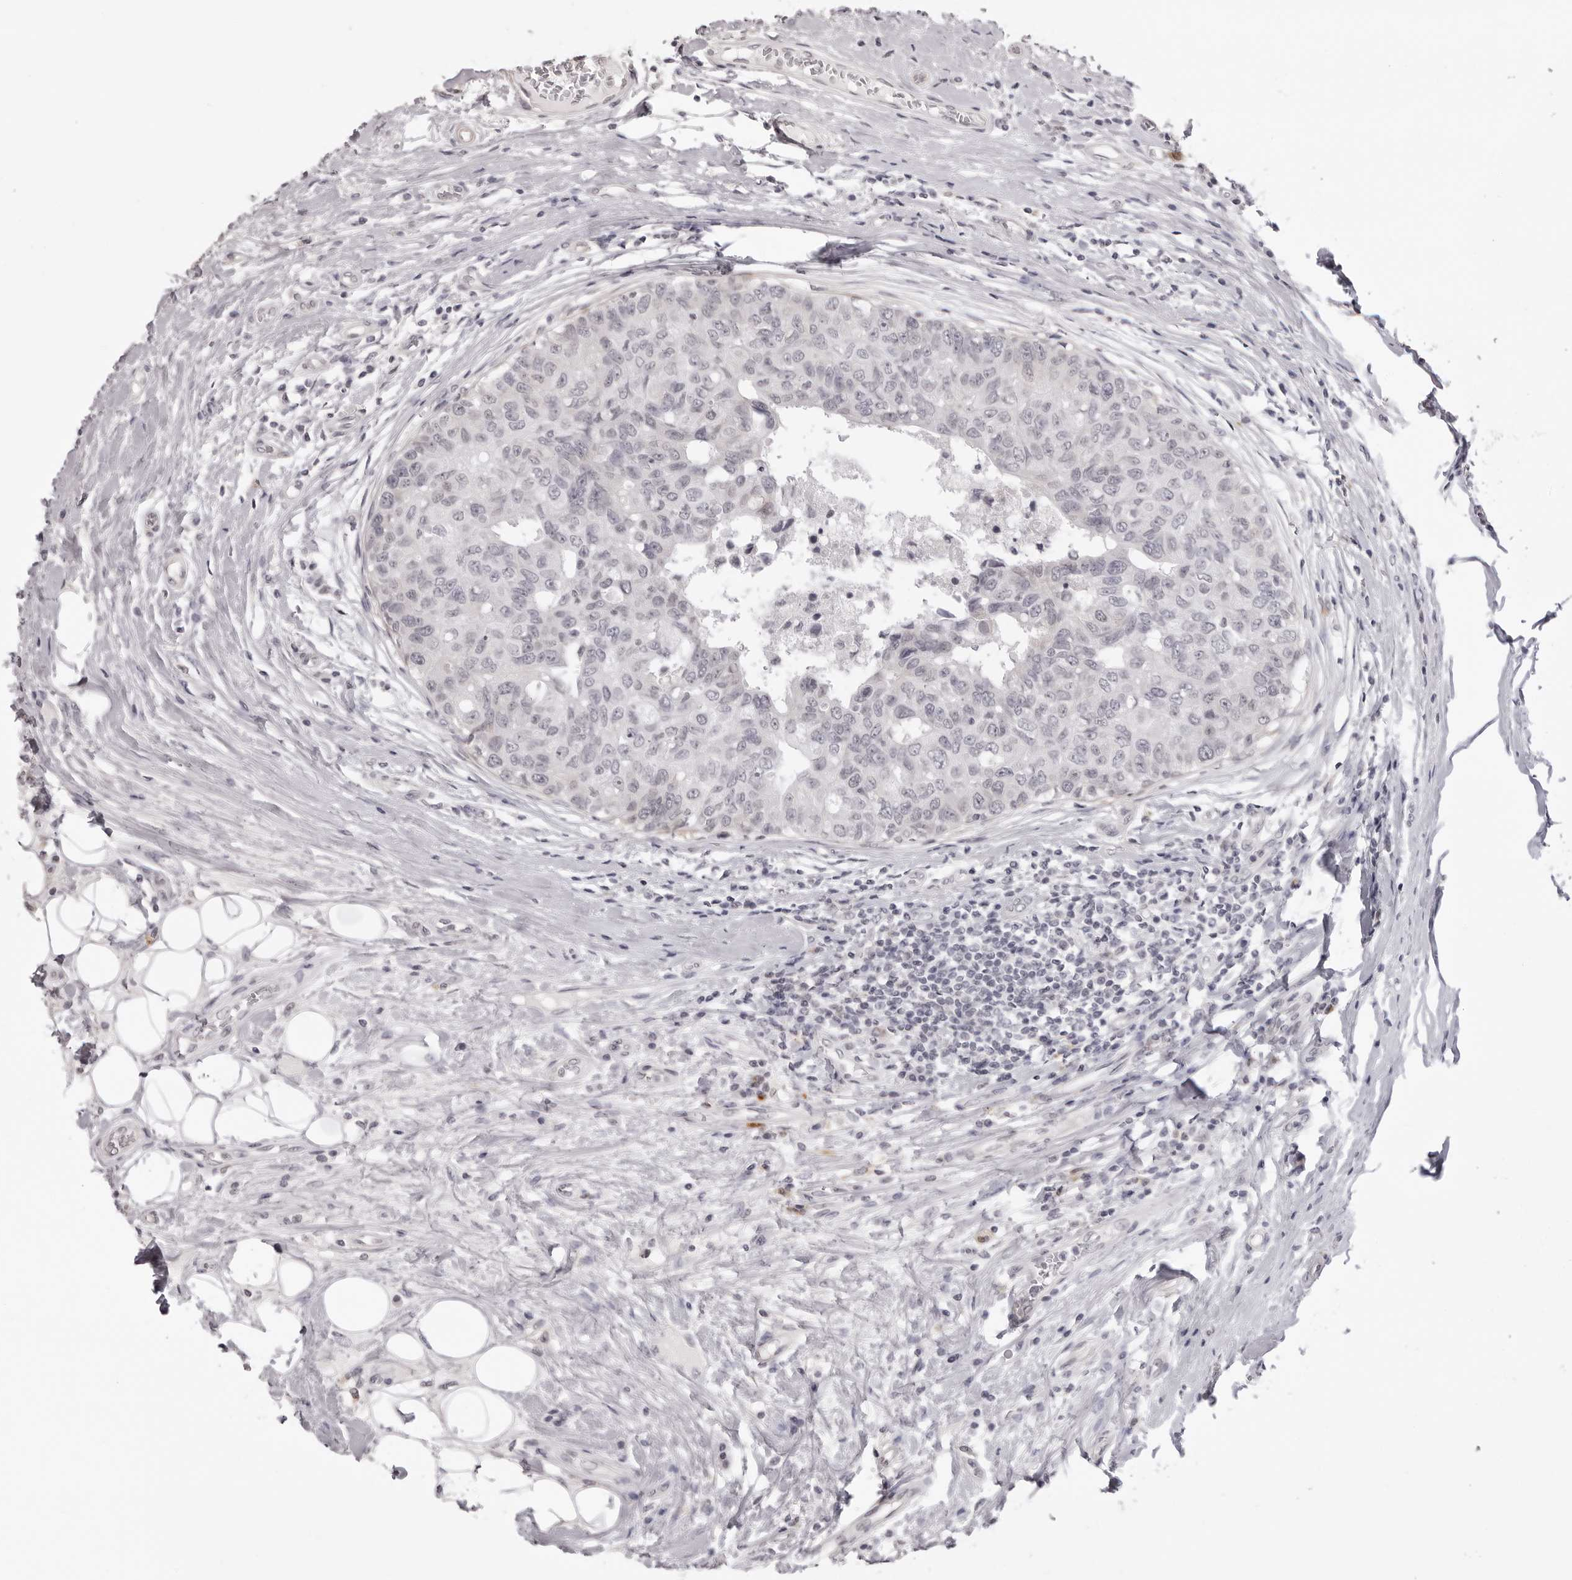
{"staining": {"intensity": "negative", "quantity": "none", "location": "none"}, "tissue": "breast cancer", "cell_type": "Tumor cells", "image_type": "cancer", "snomed": [{"axis": "morphology", "description": "Duct carcinoma"}, {"axis": "topography", "description": "Breast"}], "caption": "Tumor cells show no significant protein positivity in breast infiltrating ductal carcinoma.", "gene": "SUGCT", "patient": {"sex": "female", "age": 27}}